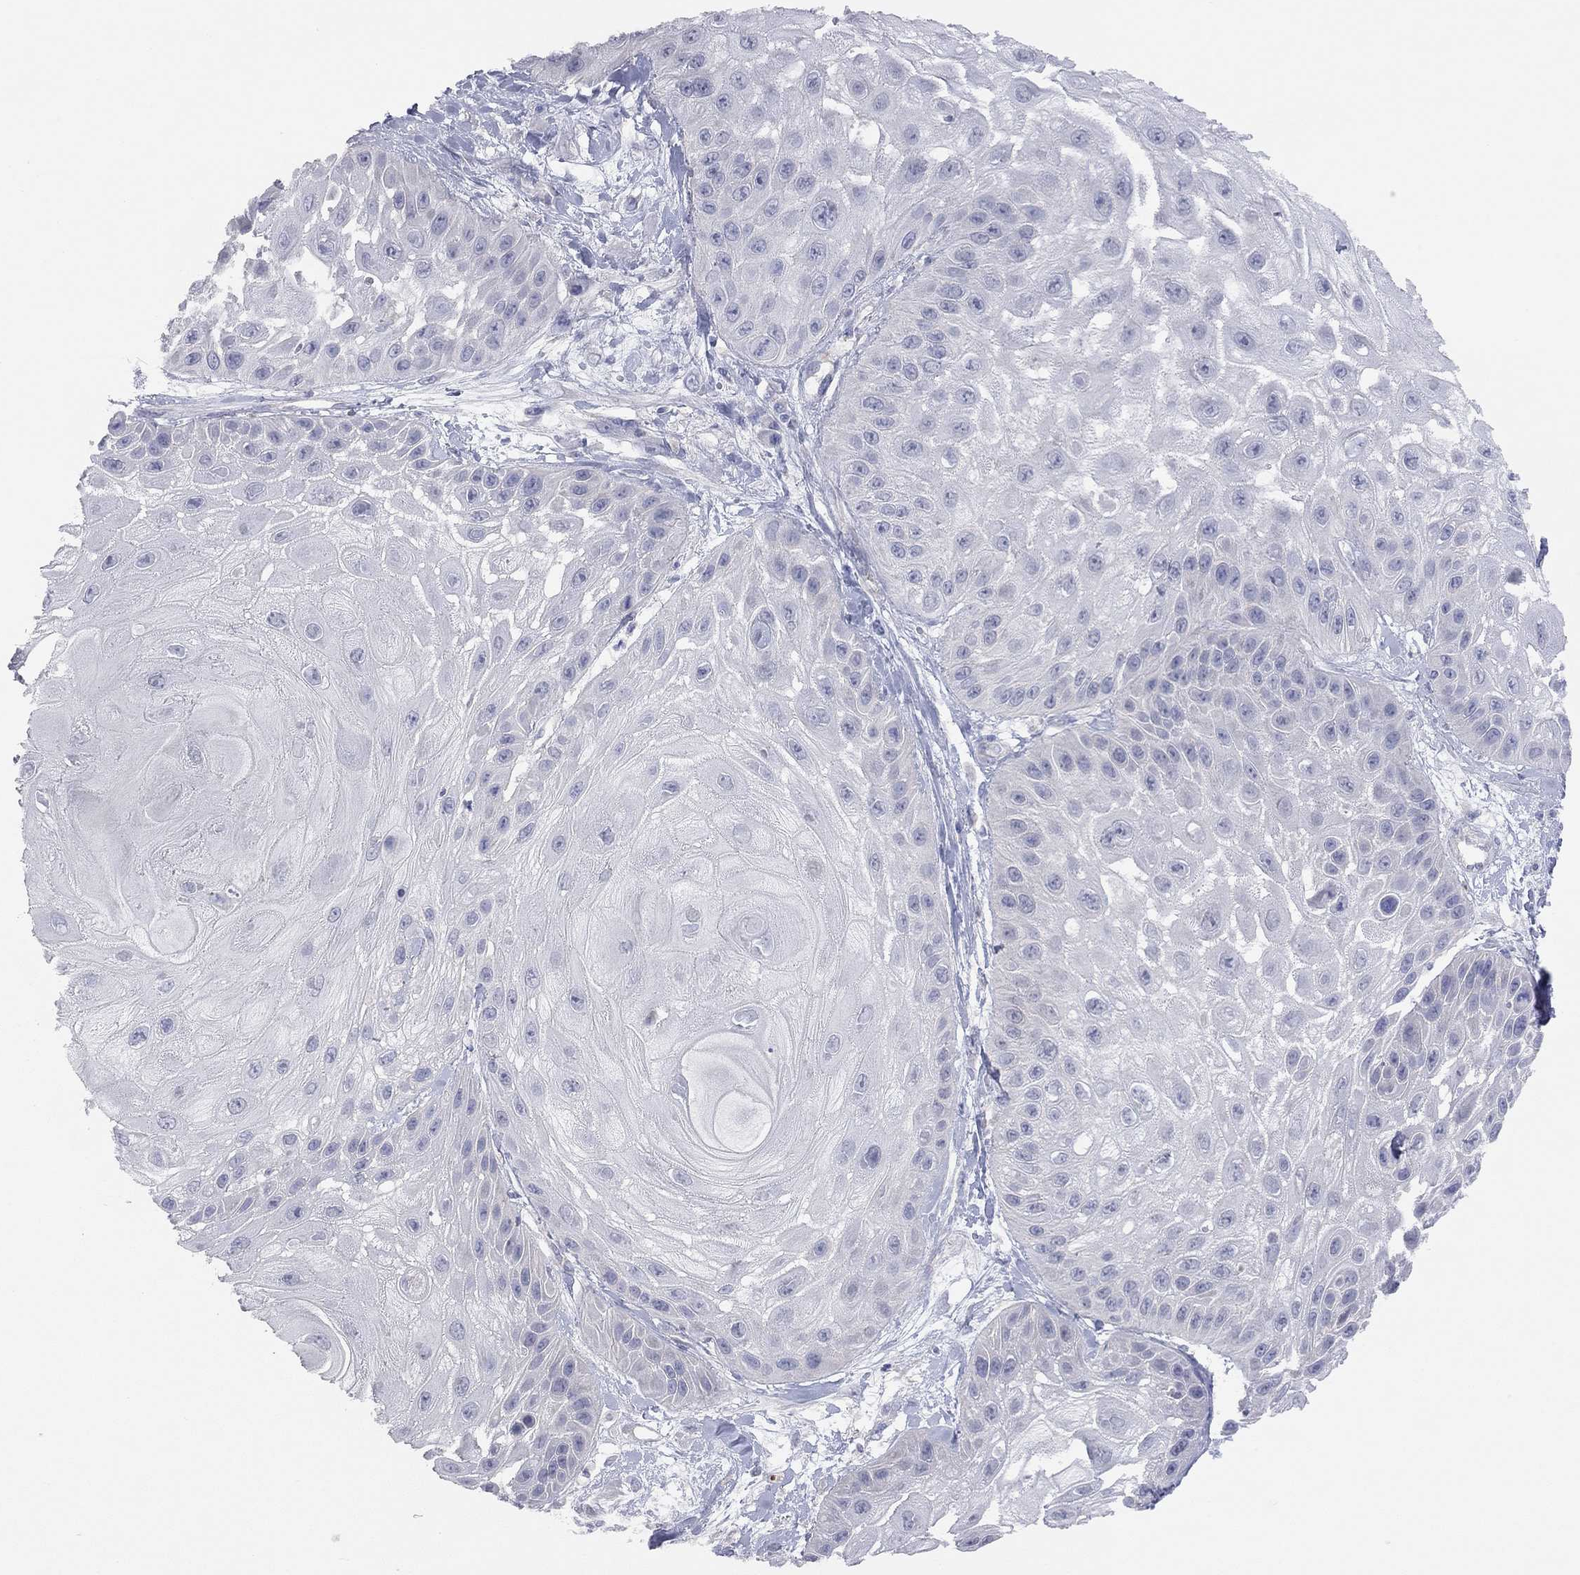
{"staining": {"intensity": "negative", "quantity": "none", "location": "none"}, "tissue": "skin cancer", "cell_type": "Tumor cells", "image_type": "cancer", "snomed": [{"axis": "morphology", "description": "Normal tissue, NOS"}, {"axis": "morphology", "description": "Squamous cell carcinoma, NOS"}, {"axis": "topography", "description": "Skin"}], "caption": "This photomicrograph is of skin cancer (squamous cell carcinoma) stained with immunohistochemistry to label a protein in brown with the nuclei are counter-stained blue. There is no expression in tumor cells.", "gene": "KCNB1", "patient": {"sex": "male", "age": 79}}